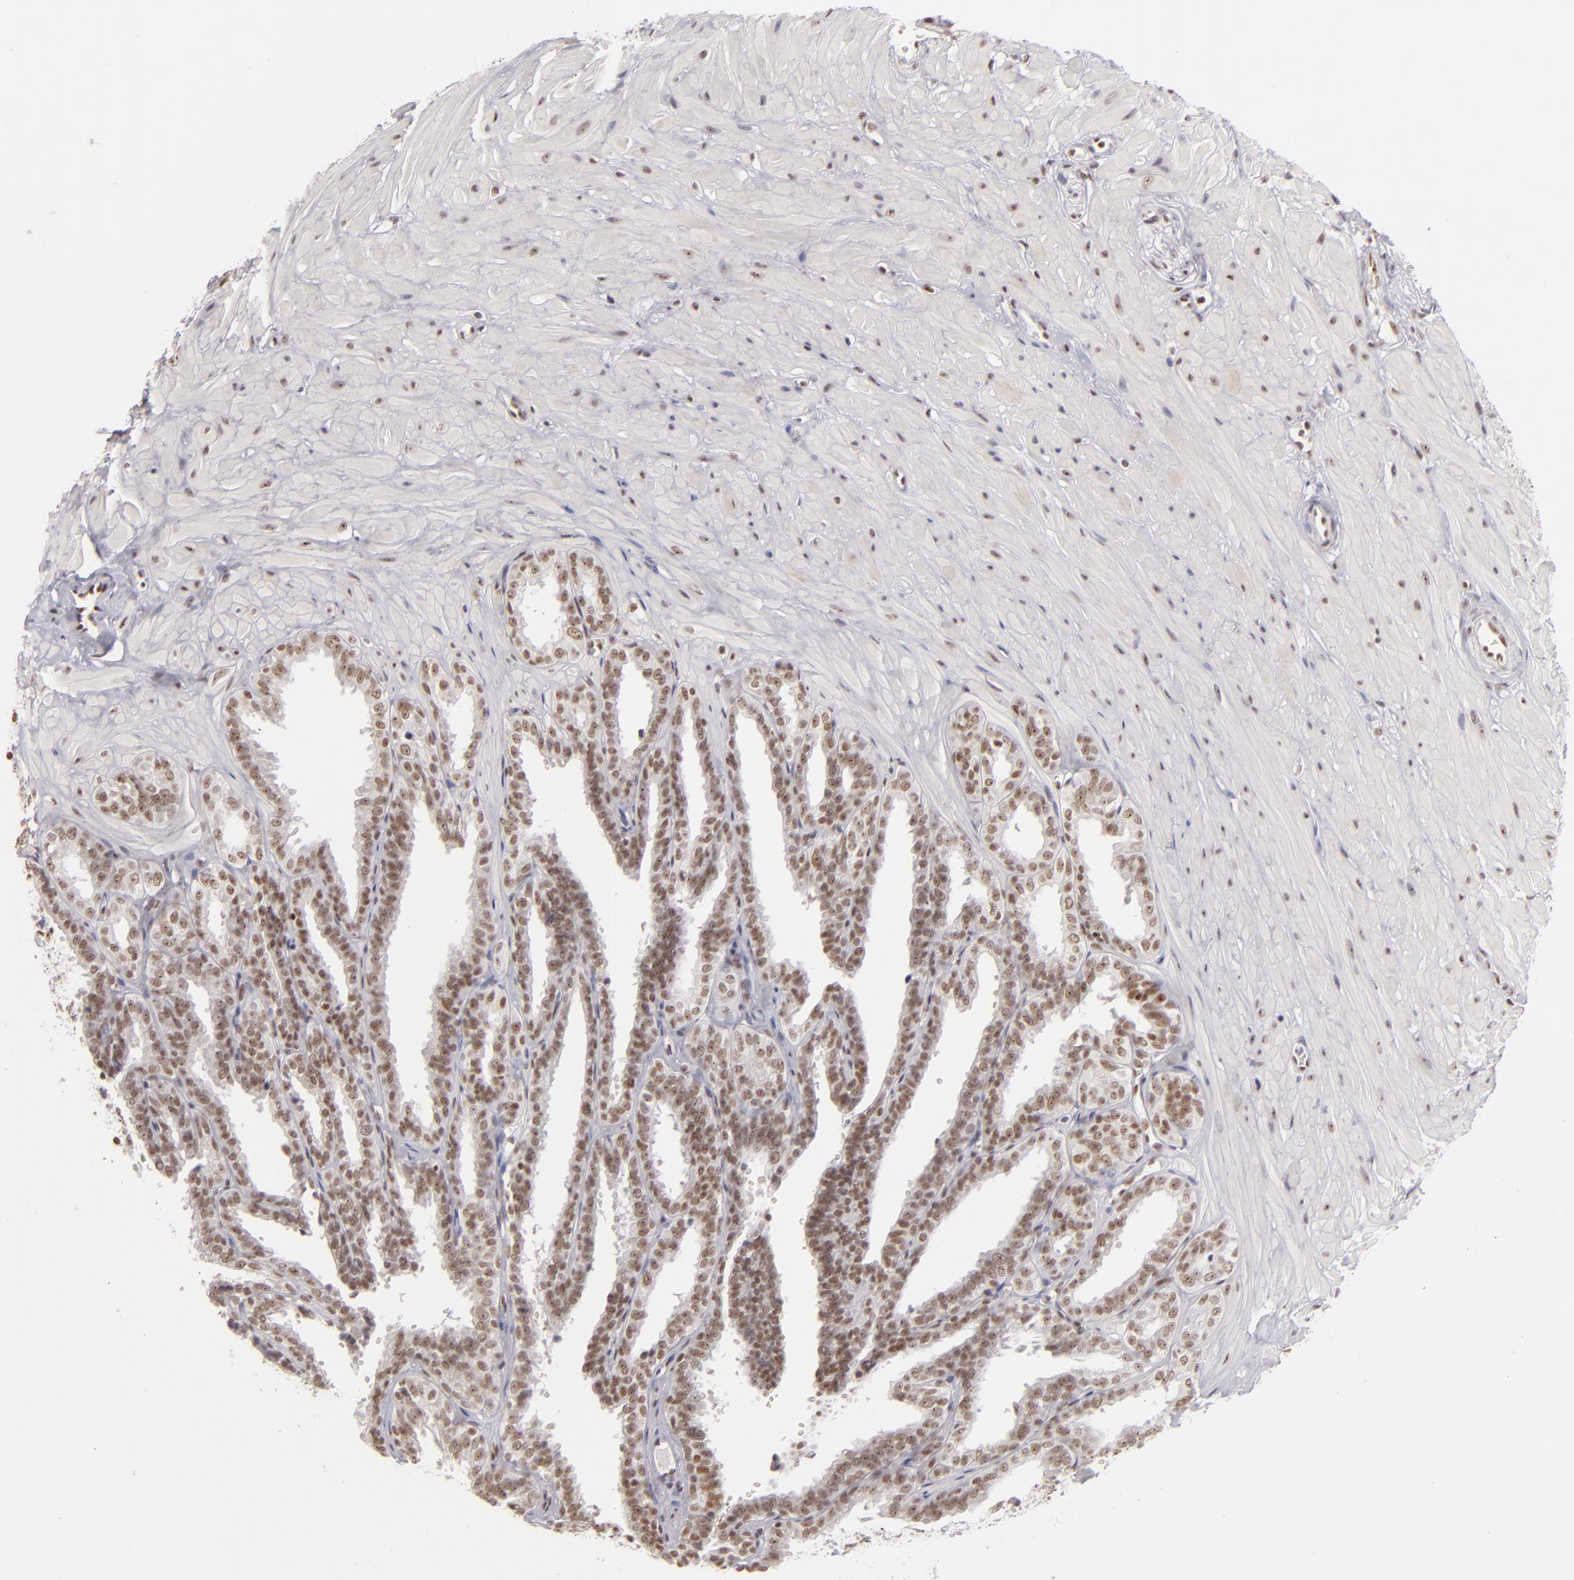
{"staining": {"intensity": "moderate", "quantity": ">75%", "location": "nuclear"}, "tissue": "seminal vesicle", "cell_type": "Glandular cells", "image_type": "normal", "snomed": [{"axis": "morphology", "description": "Normal tissue, NOS"}, {"axis": "topography", "description": "Seminal veicle"}], "caption": "Glandular cells exhibit medium levels of moderate nuclear expression in approximately >75% of cells in benign seminal vesicle. The staining is performed using DAB (3,3'-diaminobenzidine) brown chromogen to label protein expression. The nuclei are counter-stained blue using hematoxylin.", "gene": "DAXX", "patient": {"sex": "male", "age": 26}}